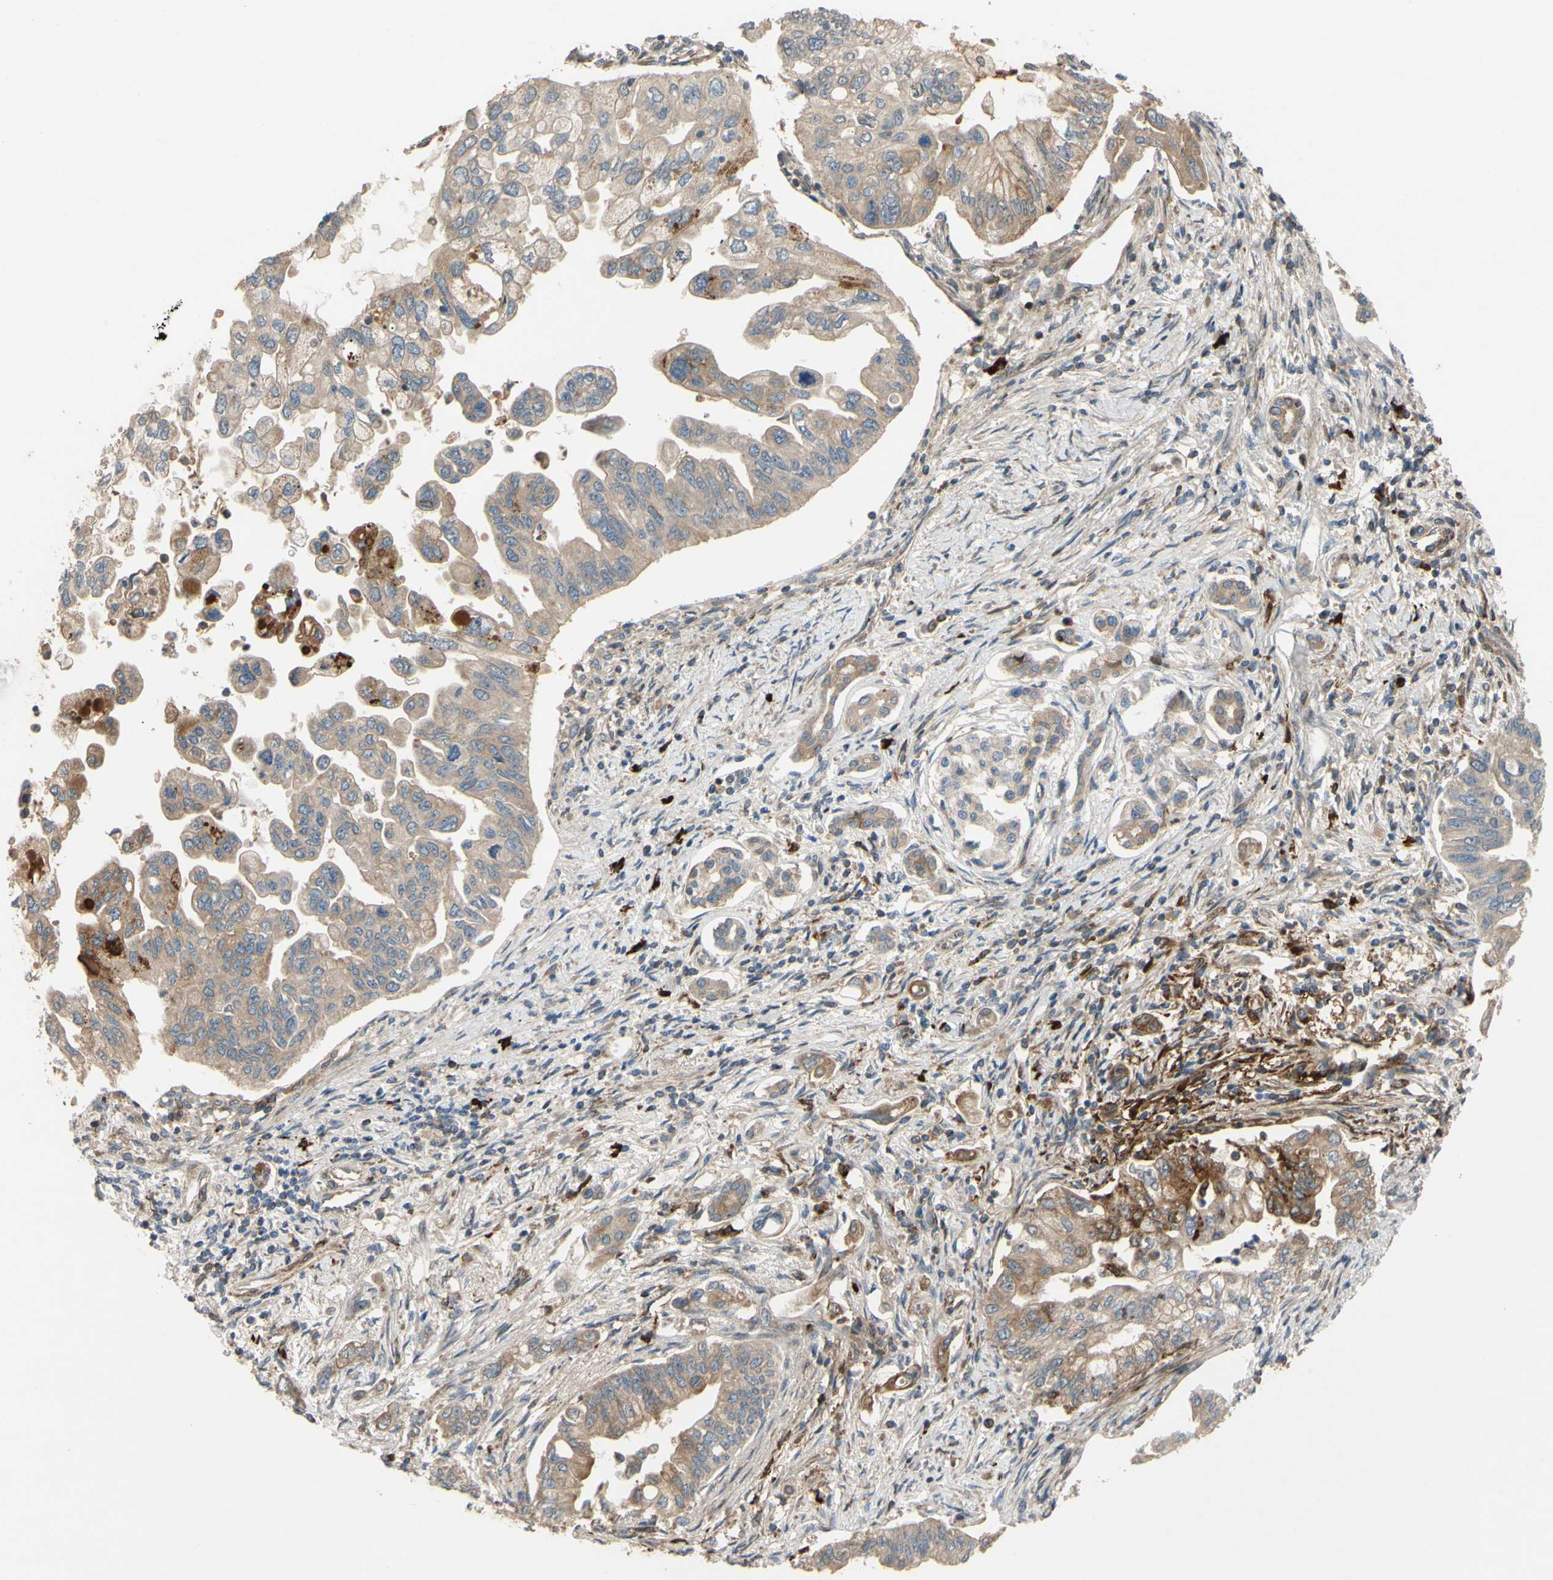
{"staining": {"intensity": "weak", "quantity": "25%-75%", "location": "cytoplasmic/membranous"}, "tissue": "pancreatic cancer", "cell_type": "Tumor cells", "image_type": "cancer", "snomed": [{"axis": "morphology", "description": "Normal tissue, NOS"}, {"axis": "topography", "description": "Pancreas"}], "caption": "Immunohistochemical staining of human pancreatic cancer shows weak cytoplasmic/membranous protein positivity in approximately 25%-75% of tumor cells. The staining was performed using DAB to visualize the protein expression in brown, while the nuclei were stained in blue with hematoxylin (Magnification: 20x).", "gene": "SPTLC1", "patient": {"sex": "male", "age": 42}}